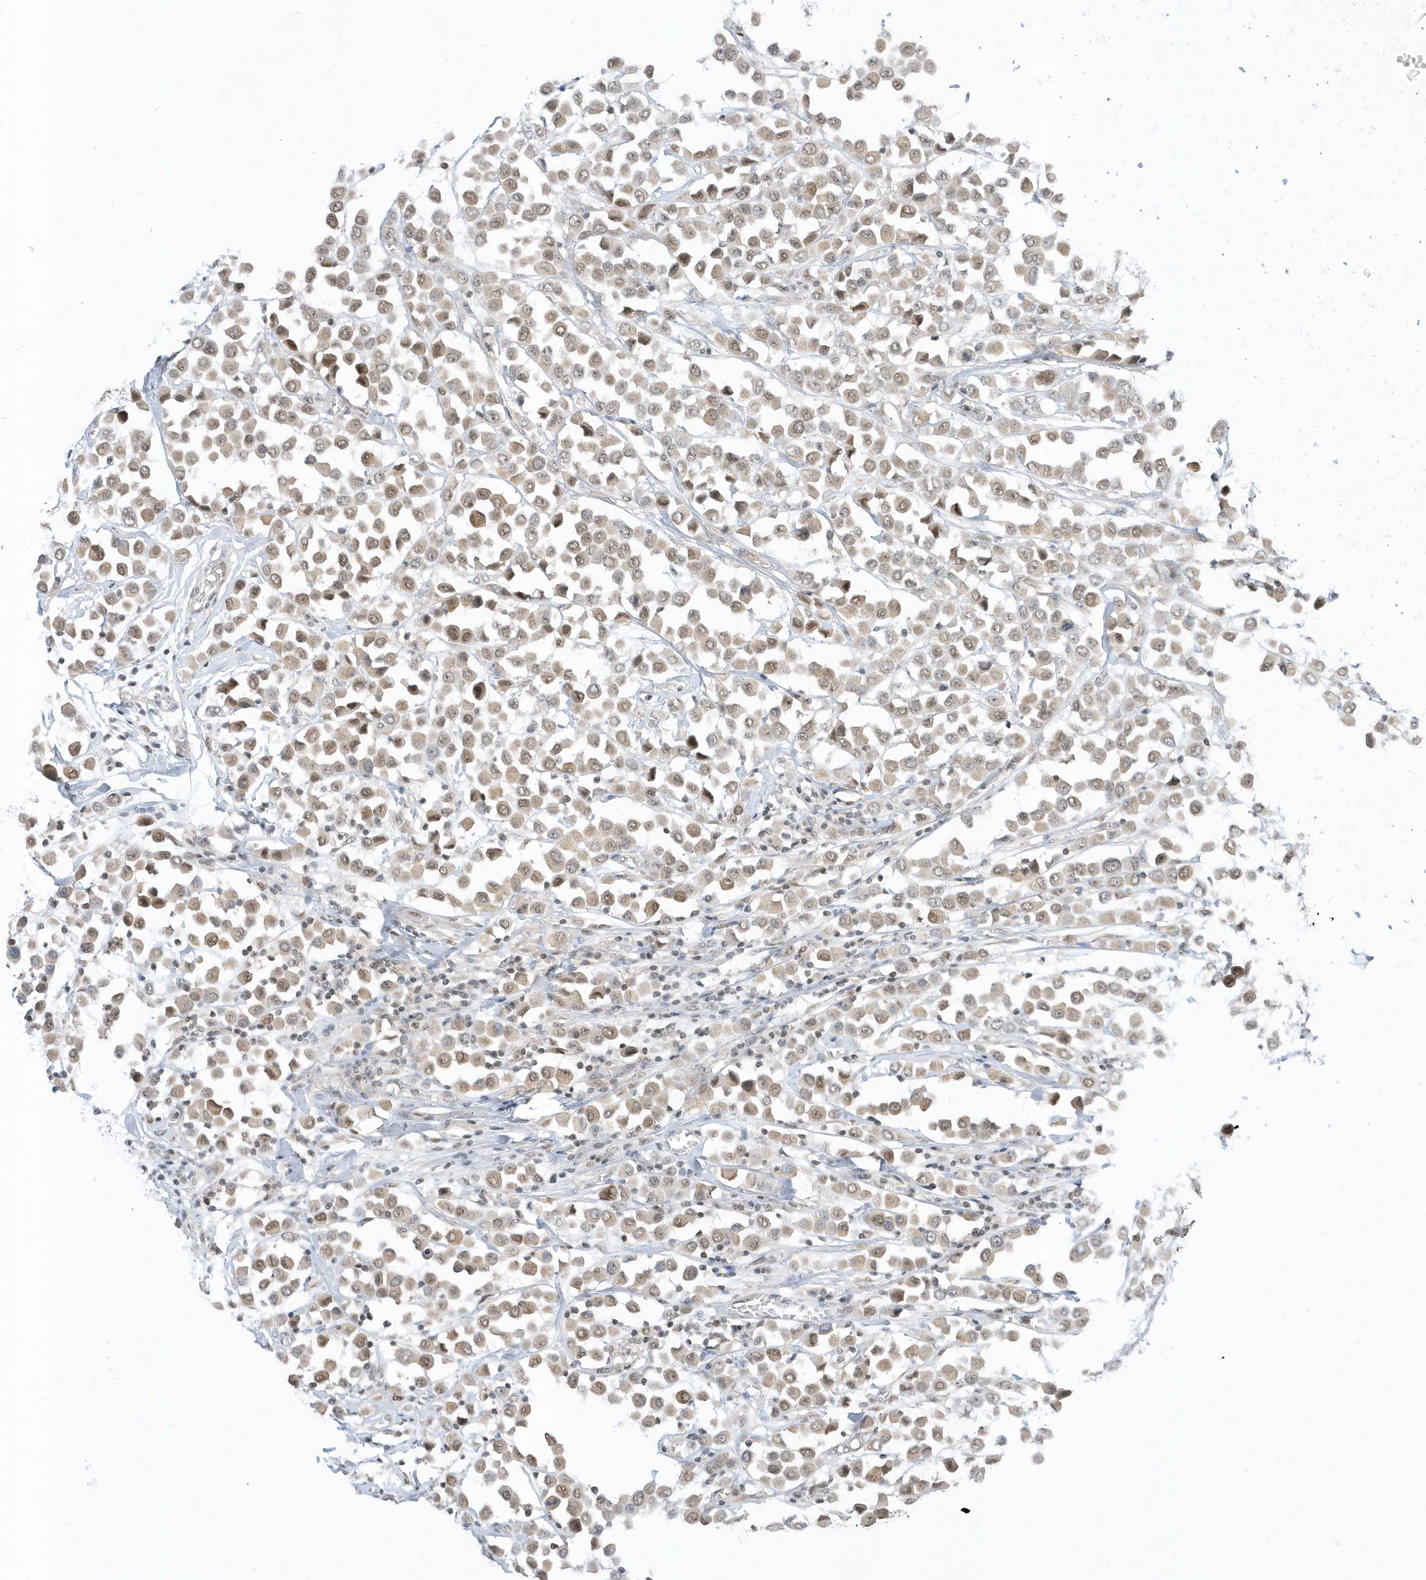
{"staining": {"intensity": "weak", "quantity": "25%-75%", "location": "nuclear"}, "tissue": "breast cancer", "cell_type": "Tumor cells", "image_type": "cancer", "snomed": [{"axis": "morphology", "description": "Duct carcinoma"}, {"axis": "topography", "description": "Breast"}], "caption": "Breast cancer was stained to show a protein in brown. There is low levels of weak nuclear staining in about 25%-75% of tumor cells. (DAB IHC with brightfield microscopy, high magnification).", "gene": "ZNF740", "patient": {"sex": "female", "age": 61}}